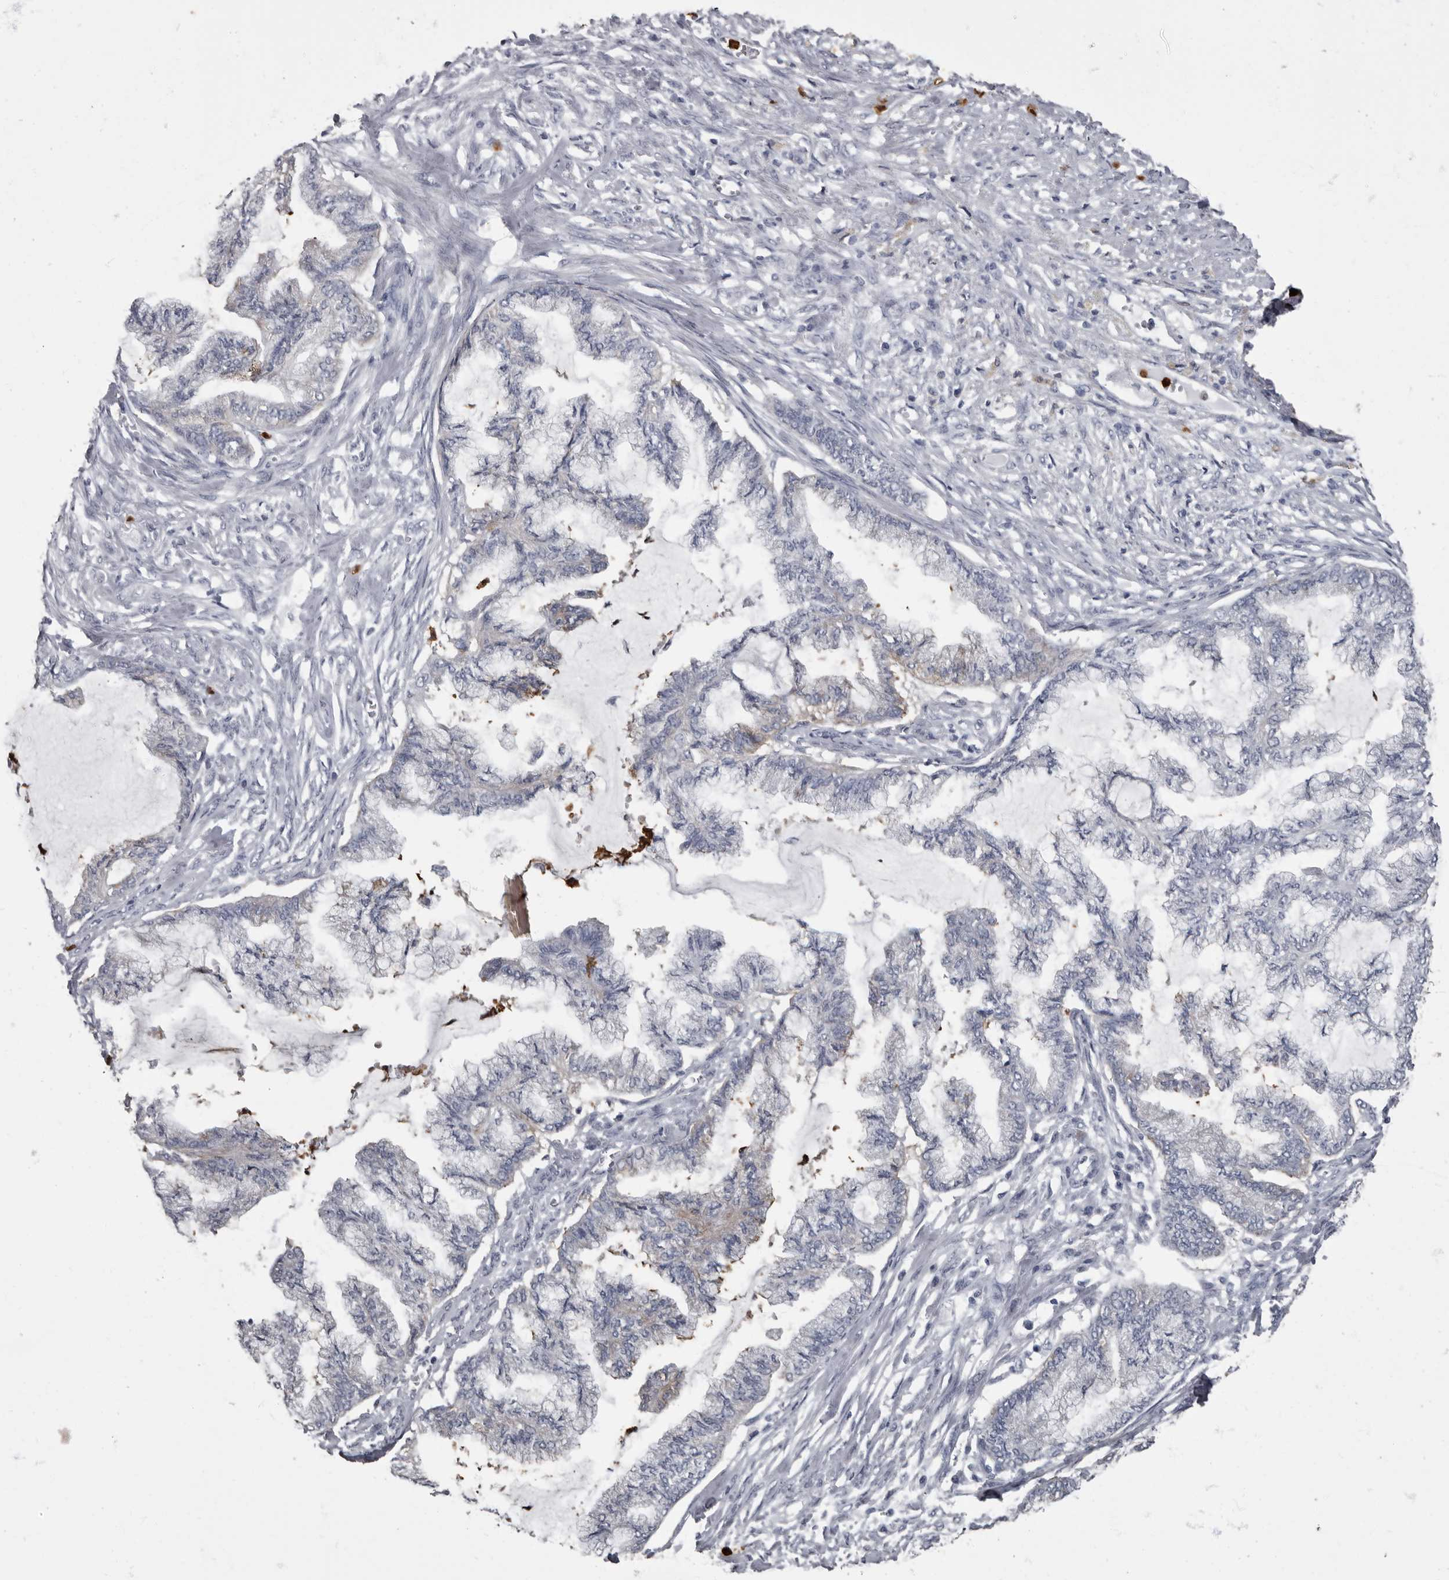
{"staining": {"intensity": "negative", "quantity": "none", "location": "none"}, "tissue": "endometrial cancer", "cell_type": "Tumor cells", "image_type": "cancer", "snomed": [{"axis": "morphology", "description": "Adenocarcinoma, NOS"}, {"axis": "topography", "description": "Endometrium"}], "caption": "This is an immunohistochemistry image of human endometrial adenocarcinoma. There is no expression in tumor cells.", "gene": "TPD52L1", "patient": {"sex": "female", "age": 86}}